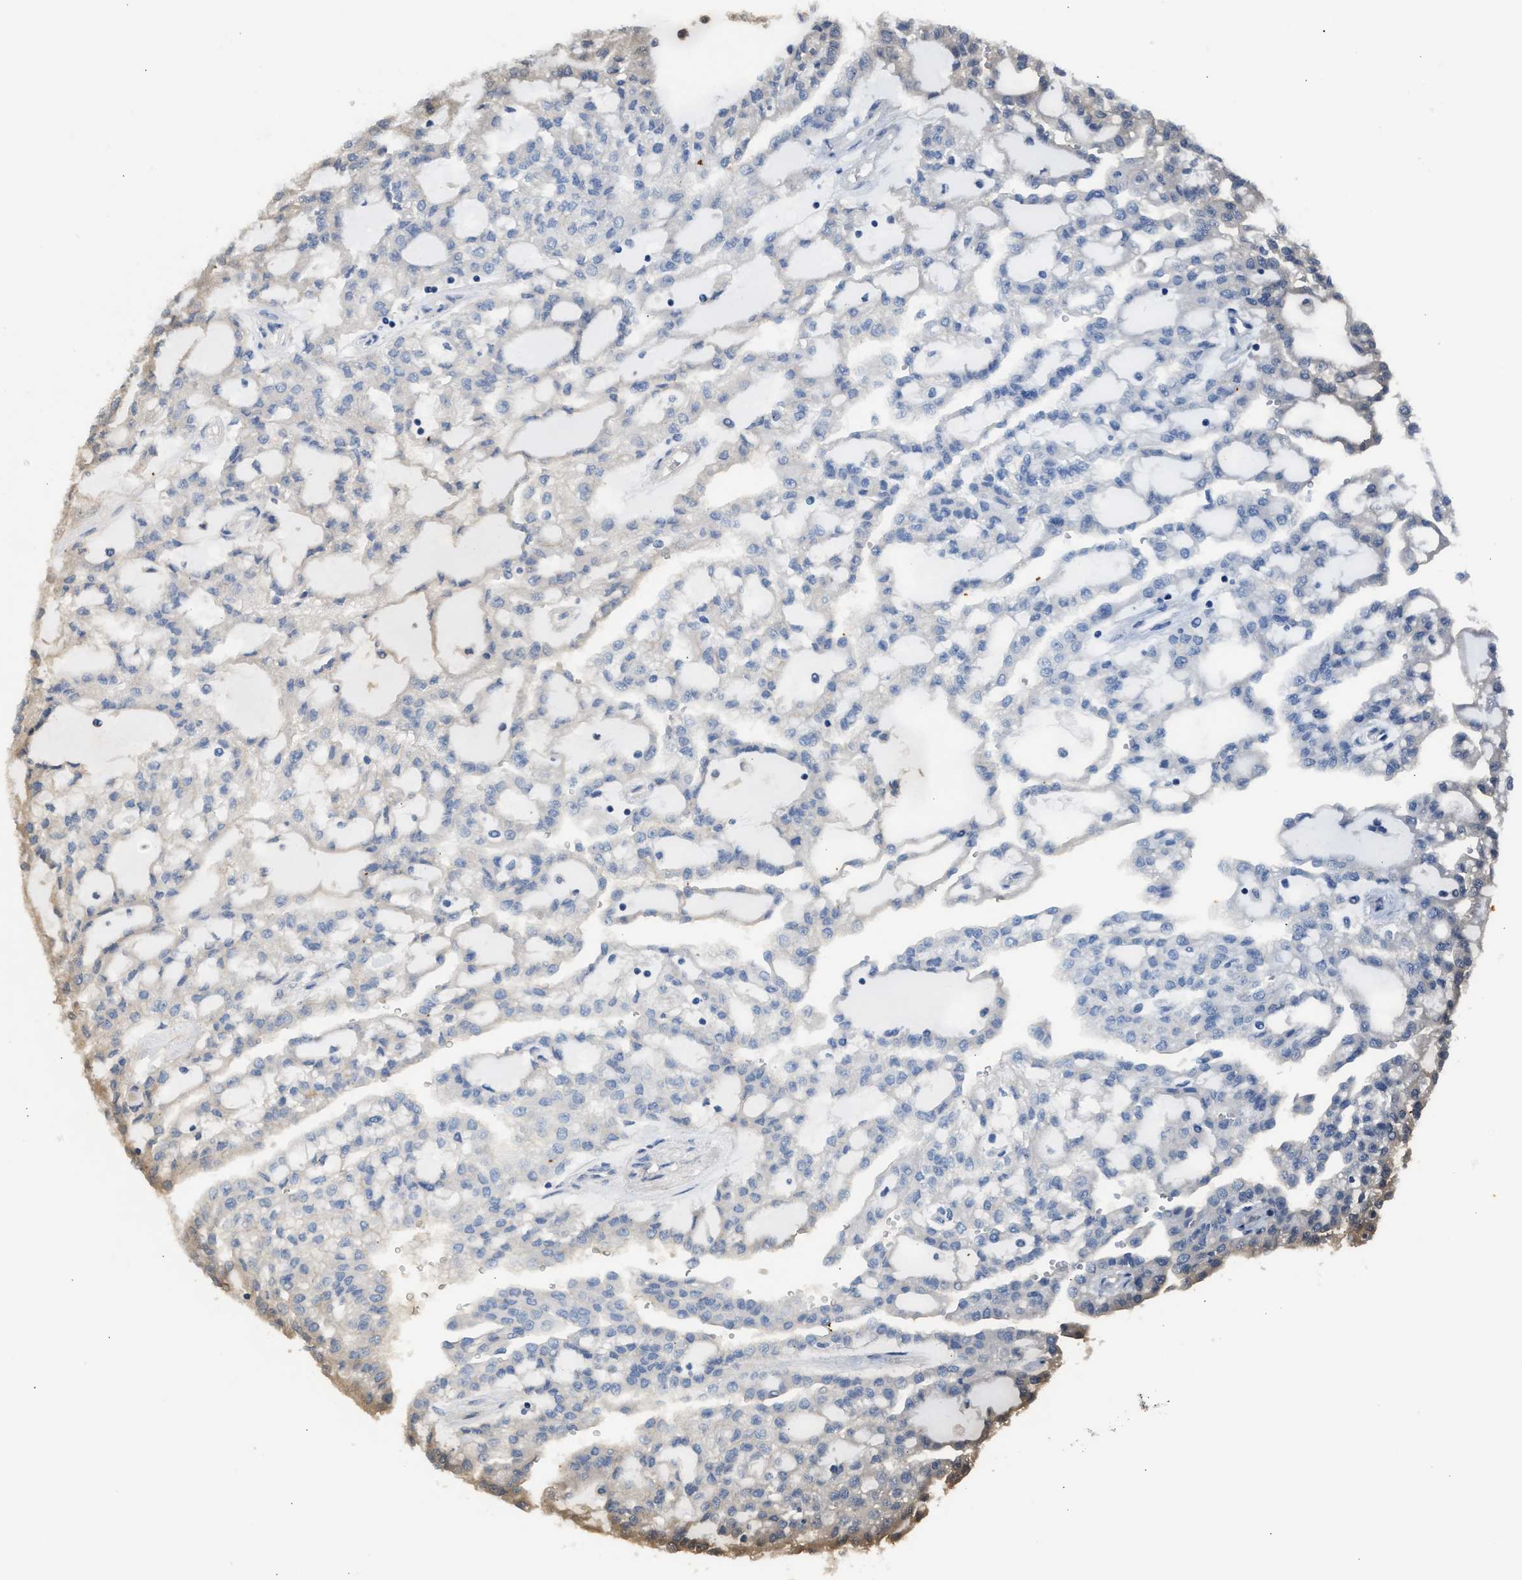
{"staining": {"intensity": "moderate", "quantity": "<25%", "location": "cytoplasmic/membranous"}, "tissue": "renal cancer", "cell_type": "Tumor cells", "image_type": "cancer", "snomed": [{"axis": "morphology", "description": "Adenocarcinoma, NOS"}, {"axis": "topography", "description": "Kidney"}], "caption": "Brown immunohistochemical staining in human renal cancer (adenocarcinoma) demonstrates moderate cytoplasmic/membranous expression in approximately <25% of tumor cells. (Stains: DAB in brown, nuclei in blue, Microscopy: brightfield microscopy at high magnification).", "gene": "ERBB2", "patient": {"sex": "male", "age": 63}}